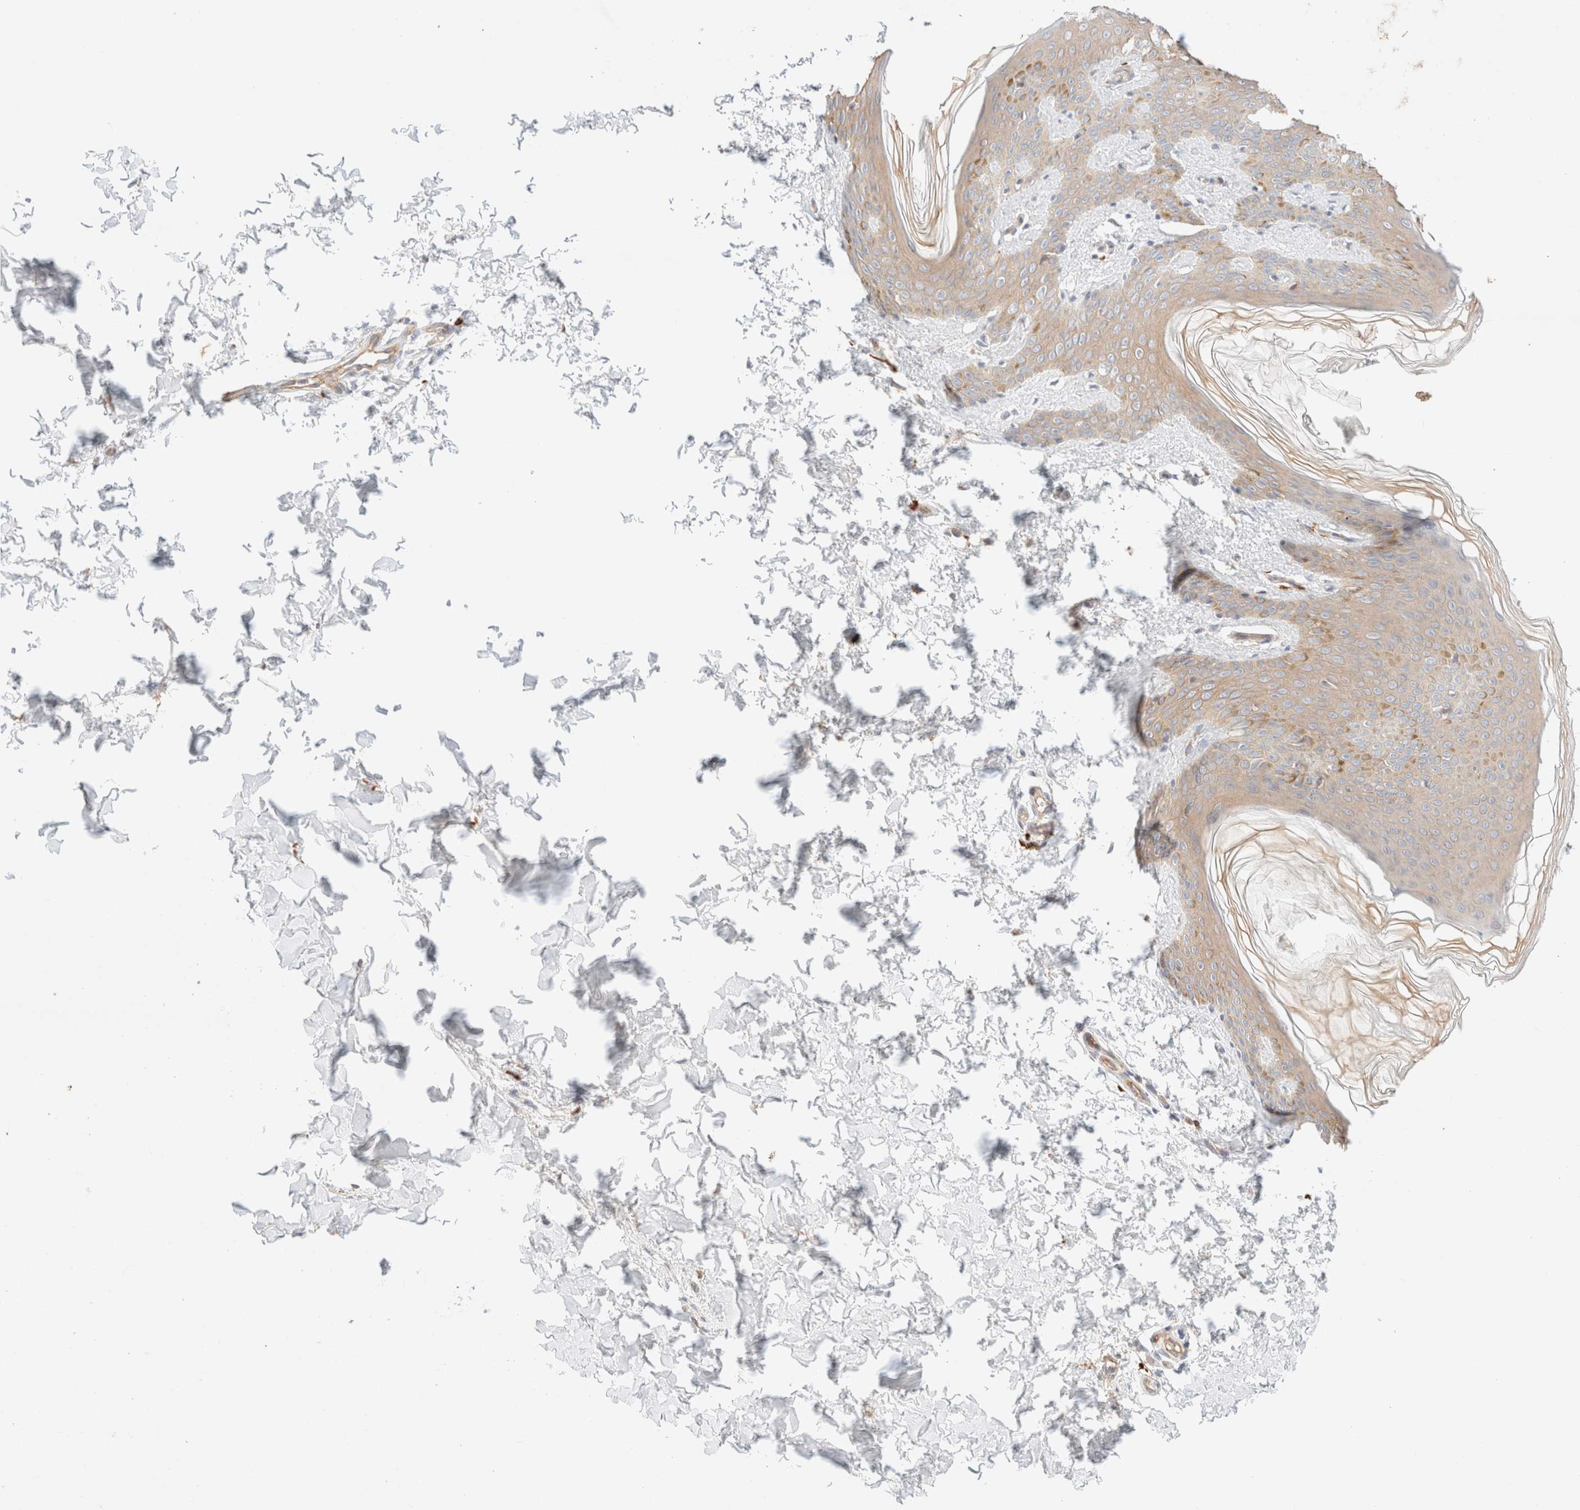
{"staining": {"intensity": "weak", "quantity": "25%-75%", "location": "cytoplasmic/membranous"}, "tissue": "skin", "cell_type": "Fibroblasts", "image_type": "normal", "snomed": [{"axis": "morphology", "description": "Normal tissue, NOS"}, {"axis": "morphology", "description": "Neoplasm, benign, NOS"}, {"axis": "topography", "description": "Skin"}, {"axis": "topography", "description": "Soft tissue"}], "caption": "This histopathology image displays immunohistochemistry (IHC) staining of benign human skin, with low weak cytoplasmic/membranous positivity in approximately 25%-75% of fibroblasts.", "gene": "NIBAN2", "patient": {"sex": "male", "age": 26}}